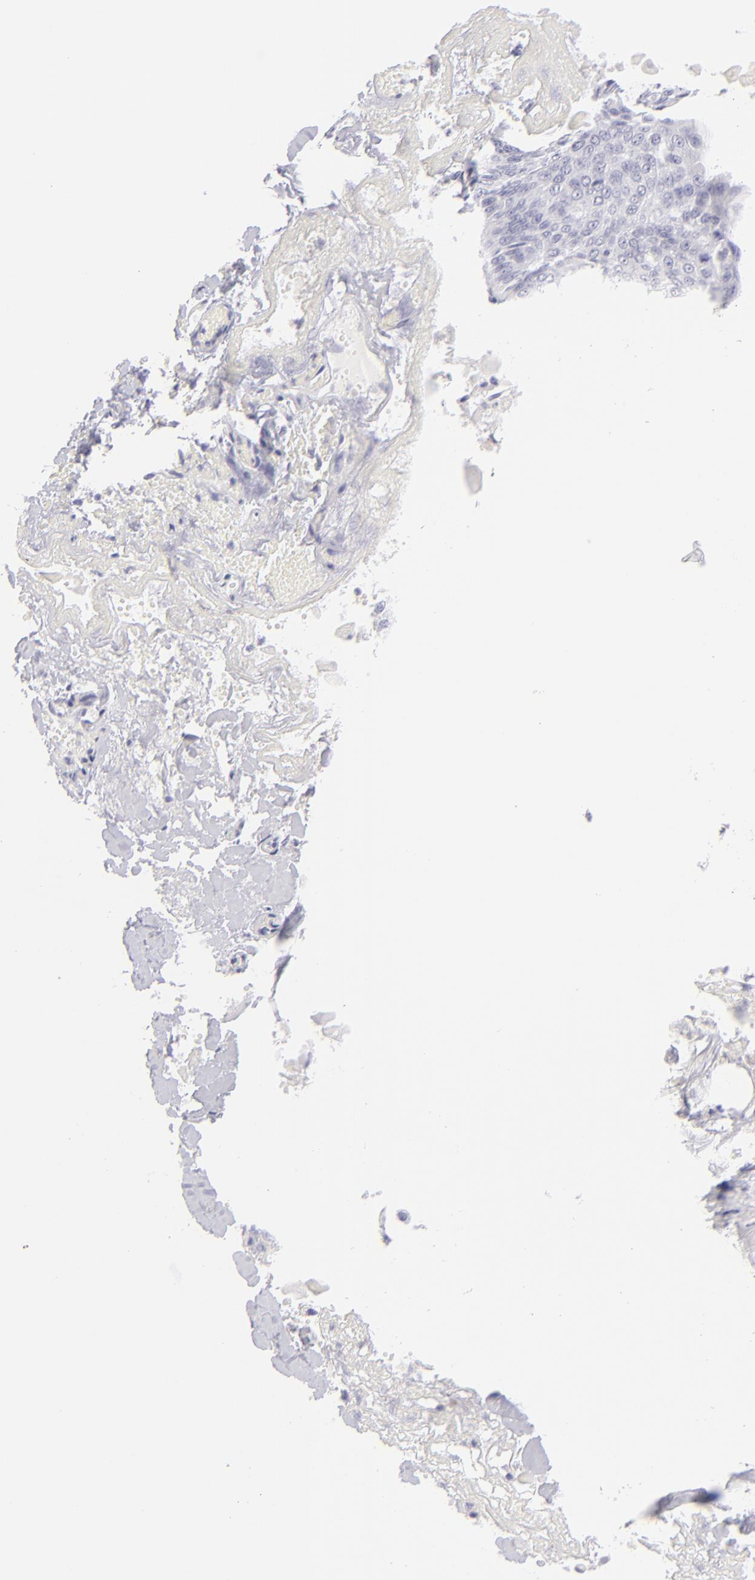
{"staining": {"intensity": "negative", "quantity": "none", "location": "none"}, "tissue": "lung cancer", "cell_type": "Tumor cells", "image_type": "cancer", "snomed": [{"axis": "morphology", "description": "Adenocarcinoma, NOS"}, {"axis": "topography", "description": "Lung"}], "caption": "This micrograph is of lung cancer (adenocarcinoma) stained with immunohistochemistry (IHC) to label a protein in brown with the nuclei are counter-stained blue. There is no staining in tumor cells. (Immunohistochemistry (ihc), brightfield microscopy, high magnification).", "gene": "FCER2", "patient": {"sex": "male", "age": 60}}